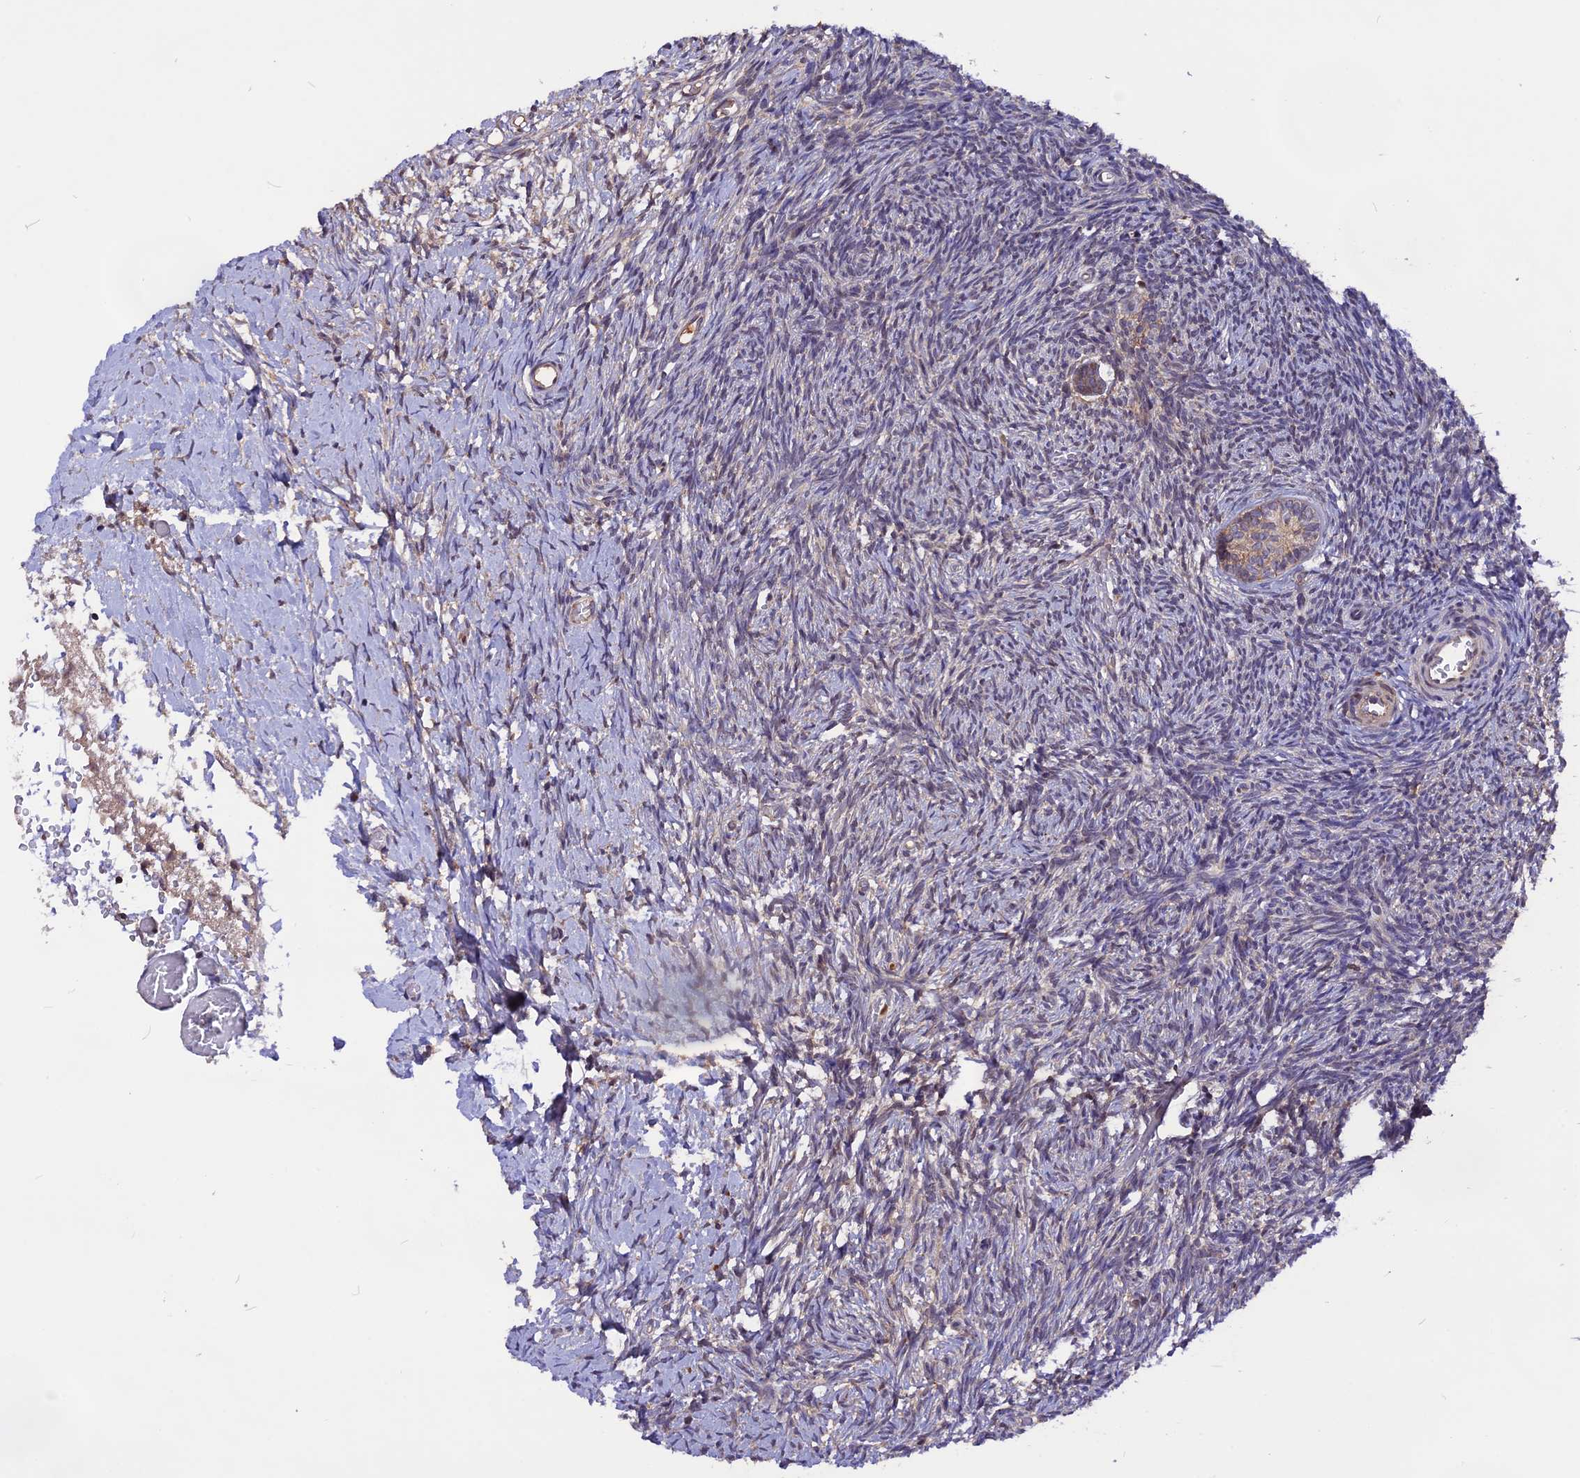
{"staining": {"intensity": "weak", "quantity": "<25%", "location": "cytoplasmic/membranous"}, "tissue": "ovary", "cell_type": "Follicle cells", "image_type": "normal", "snomed": [{"axis": "morphology", "description": "Normal tissue, NOS"}, {"axis": "topography", "description": "Ovary"}], "caption": "Immunohistochemistry of normal ovary exhibits no staining in follicle cells.", "gene": "MARK4", "patient": {"sex": "female", "age": 39}}